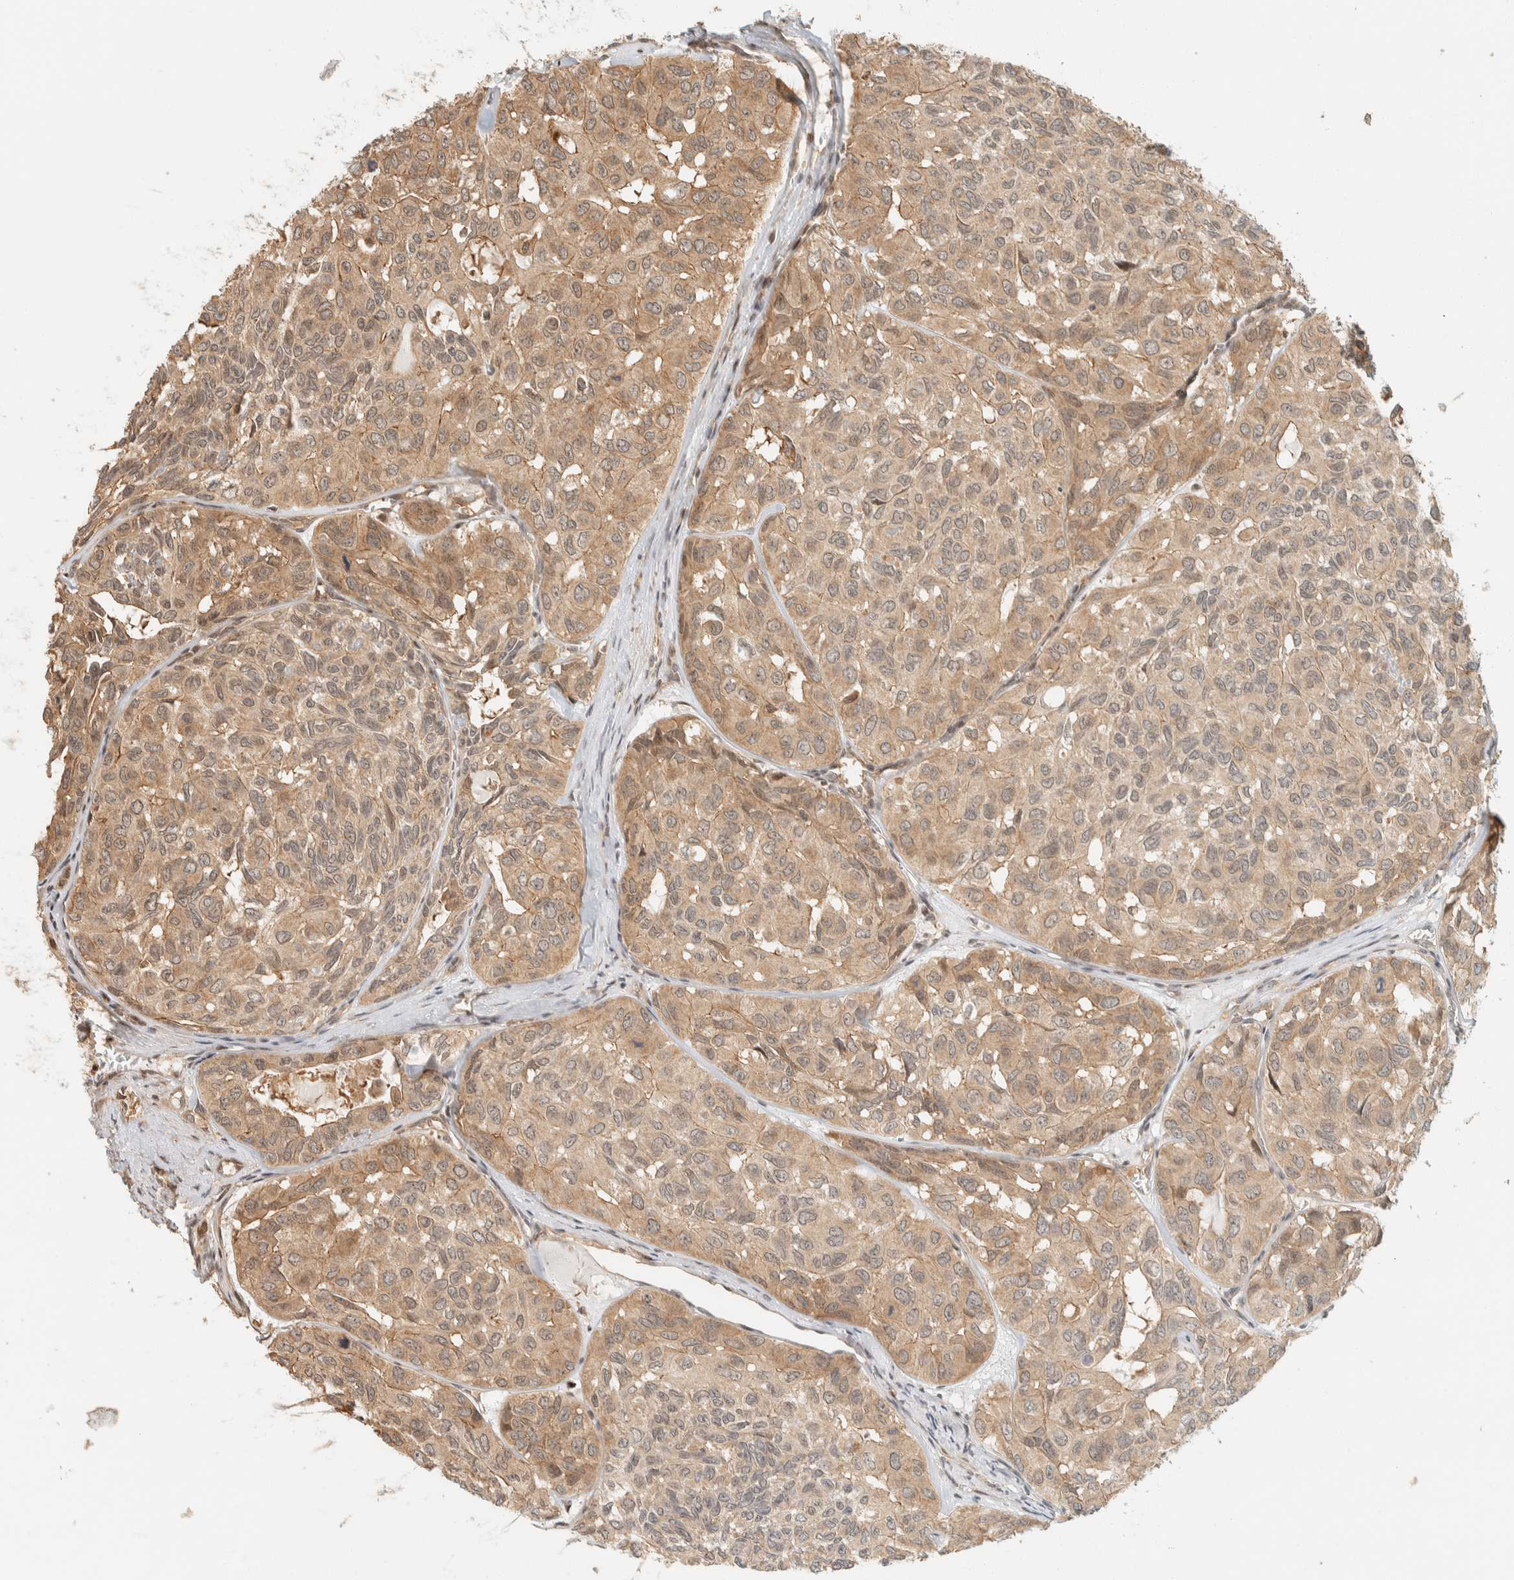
{"staining": {"intensity": "moderate", "quantity": ">75%", "location": "cytoplasmic/membranous"}, "tissue": "head and neck cancer", "cell_type": "Tumor cells", "image_type": "cancer", "snomed": [{"axis": "morphology", "description": "Adenocarcinoma, NOS"}, {"axis": "topography", "description": "Salivary gland, NOS"}, {"axis": "topography", "description": "Head-Neck"}], "caption": "A medium amount of moderate cytoplasmic/membranous positivity is appreciated in about >75% of tumor cells in head and neck adenocarcinoma tissue.", "gene": "ARFGEF1", "patient": {"sex": "female", "age": 76}}